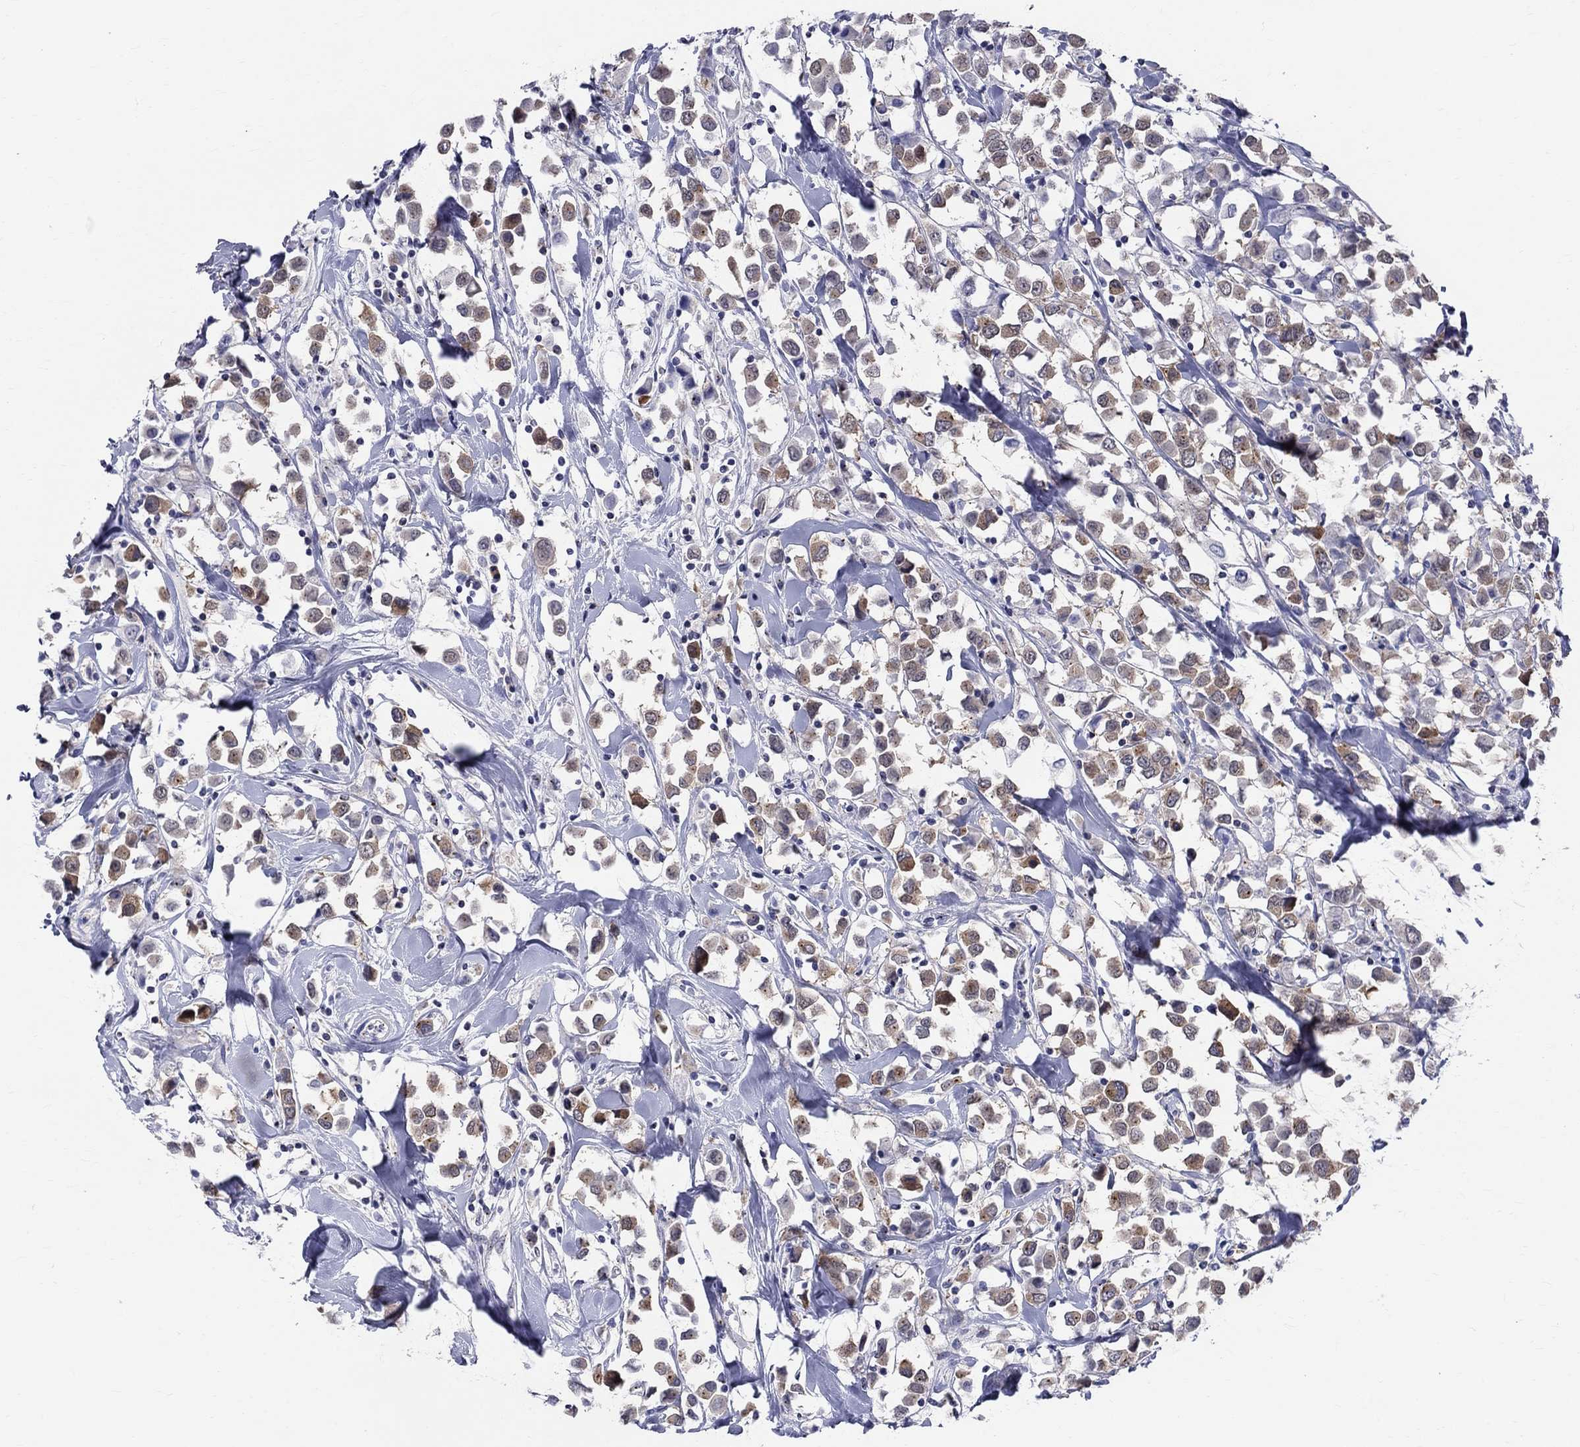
{"staining": {"intensity": "weak", "quantity": ">75%", "location": "cytoplasmic/membranous"}, "tissue": "breast cancer", "cell_type": "Tumor cells", "image_type": "cancer", "snomed": [{"axis": "morphology", "description": "Duct carcinoma"}, {"axis": "topography", "description": "Breast"}], "caption": "Immunohistochemical staining of human breast cancer (intraductal carcinoma) displays low levels of weak cytoplasmic/membranous protein expression in about >75% of tumor cells.", "gene": "CEP43", "patient": {"sex": "female", "age": 61}}